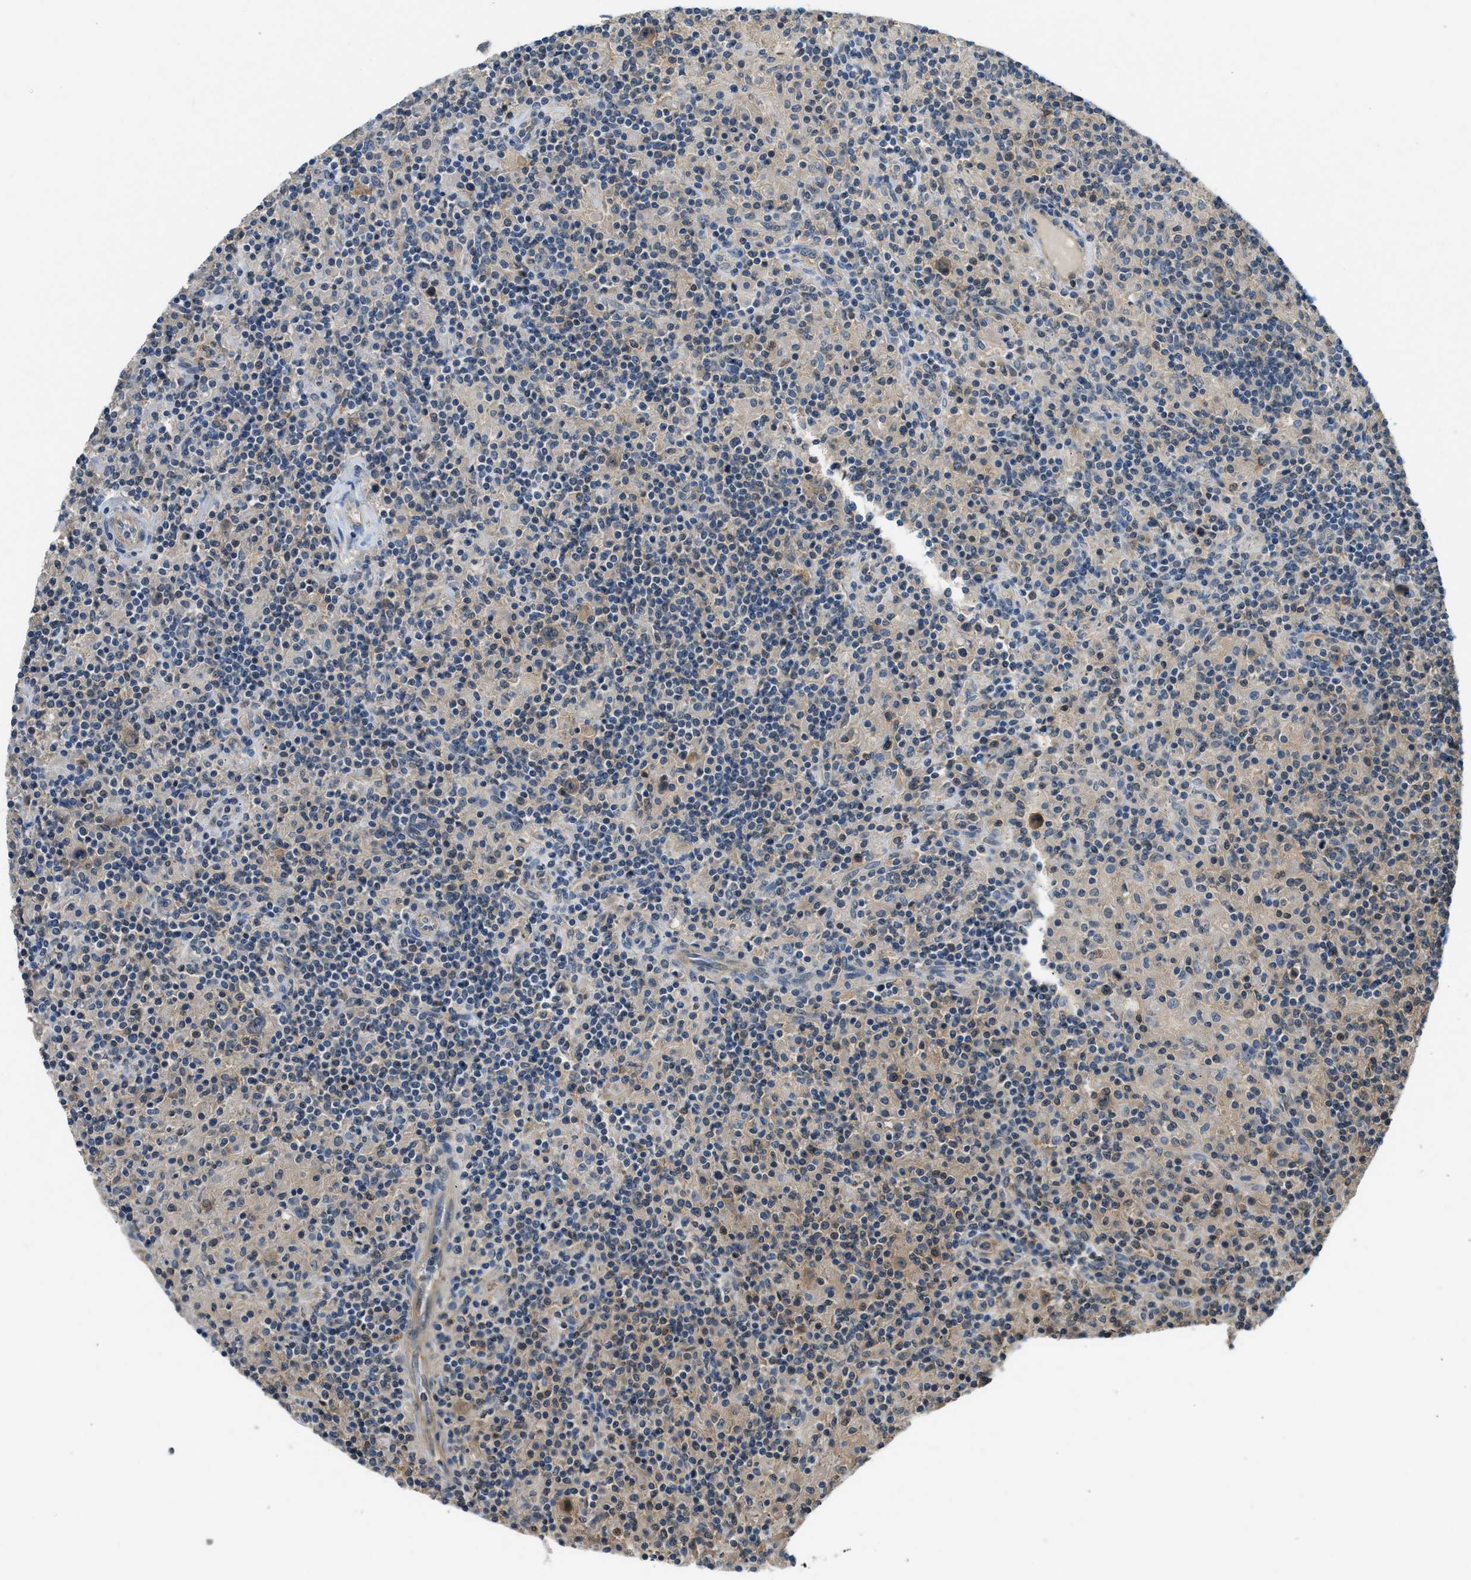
{"staining": {"intensity": "weak", "quantity": "<25%", "location": "cytoplasmic/membranous"}, "tissue": "lymphoma", "cell_type": "Tumor cells", "image_type": "cancer", "snomed": [{"axis": "morphology", "description": "Hodgkin's disease, NOS"}, {"axis": "topography", "description": "Lymph node"}], "caption": "IHC photomicrograph of human Hodgkin's disease stained for a protein (brown), which demonstrates no expression in tumor cells. (Immunohistochemistry, brightfield microscopy, high magnification).", "gene": "CBLB", "patient": {"sex": "male", "age": 70}}